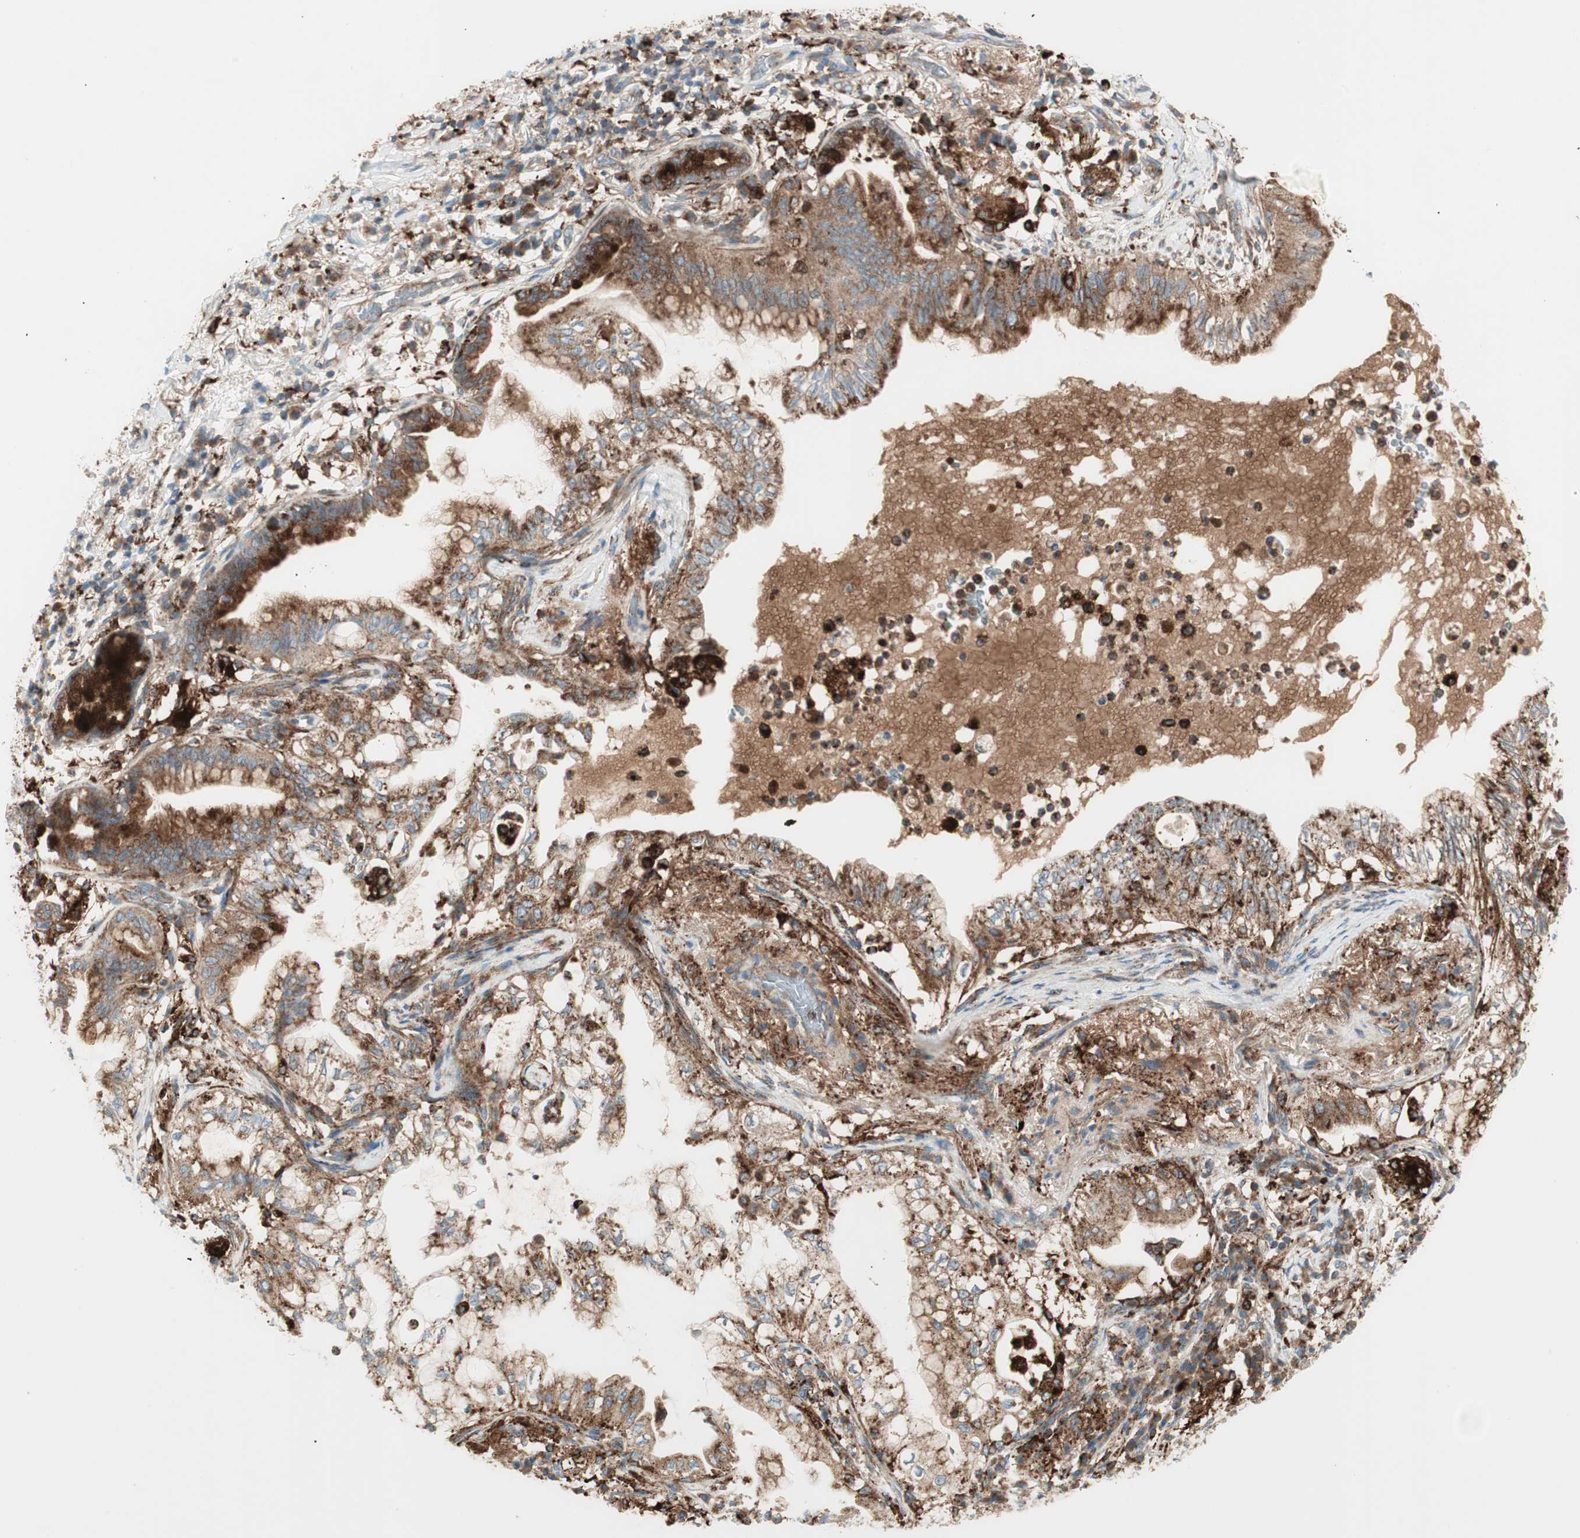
{"staining": {"intensity": "moderate", "quantity": ">75%", "location": "cytoplasmic/membranous"}, "tissue": "lung cancer", "cell_type": "Tumor cells", "image_type": "cancer", "snomed": [{"axis": "morphology", "description": "Adenocarcinoma, NOS"}, {"axis": "topography", "description": "Lung"}], "caption": "This is an image of immunohistochemistry (IHC) staining of lung cancer (adenocarcinoma), which shows moderate expression in the cytoplasmic/membranous of tumor cells.", "gene": "ATP6V1G1", "patient": {"sex": "female", "age": 70}}